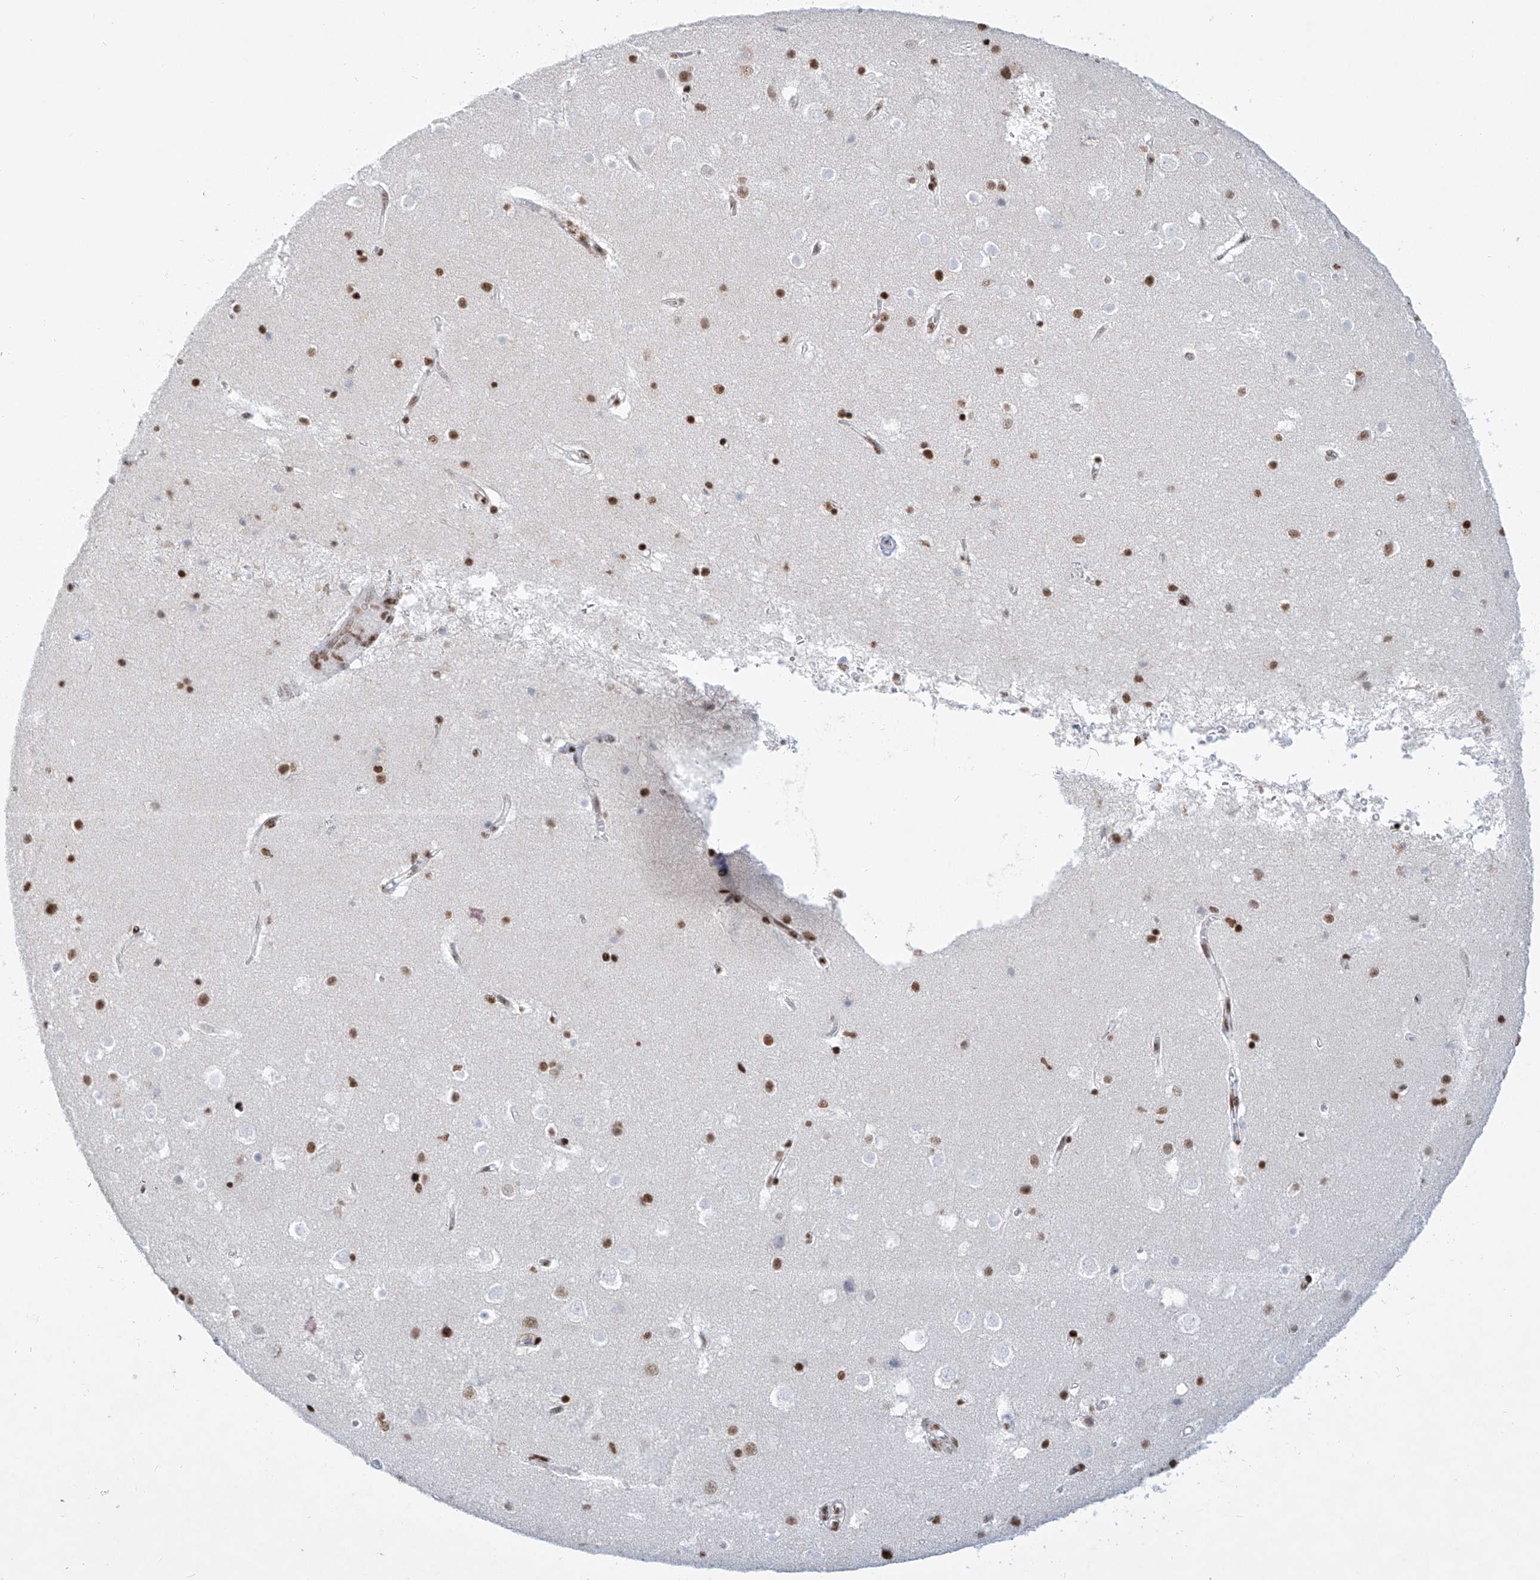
{"staining": {"intensity": "moderate", "quantity": ">75%", "location": "nuclear"}, "tissue": "cerebral cortex", "cell_type": "Endothelial cells", "image_type": "normal", "snomed": [{"axis": "morphology", "description": "Normal tissue, NOS"}, {"axis": "topography", "description": "Cerebral cortex"}], "caption": "Immunohistochemistry staining of unremarkable cerebral cortex, which reveals medium levels of moderate nuclear positivity in about >75% of endothelial cells indicating moderate nuclear protein staining. The staining was performed using DAB (brown) for protein detection and nuclei were counterstained in hematoxylin (blue).", "gene": "TAF4", "patient": {"sex": "male", "age": 54}}